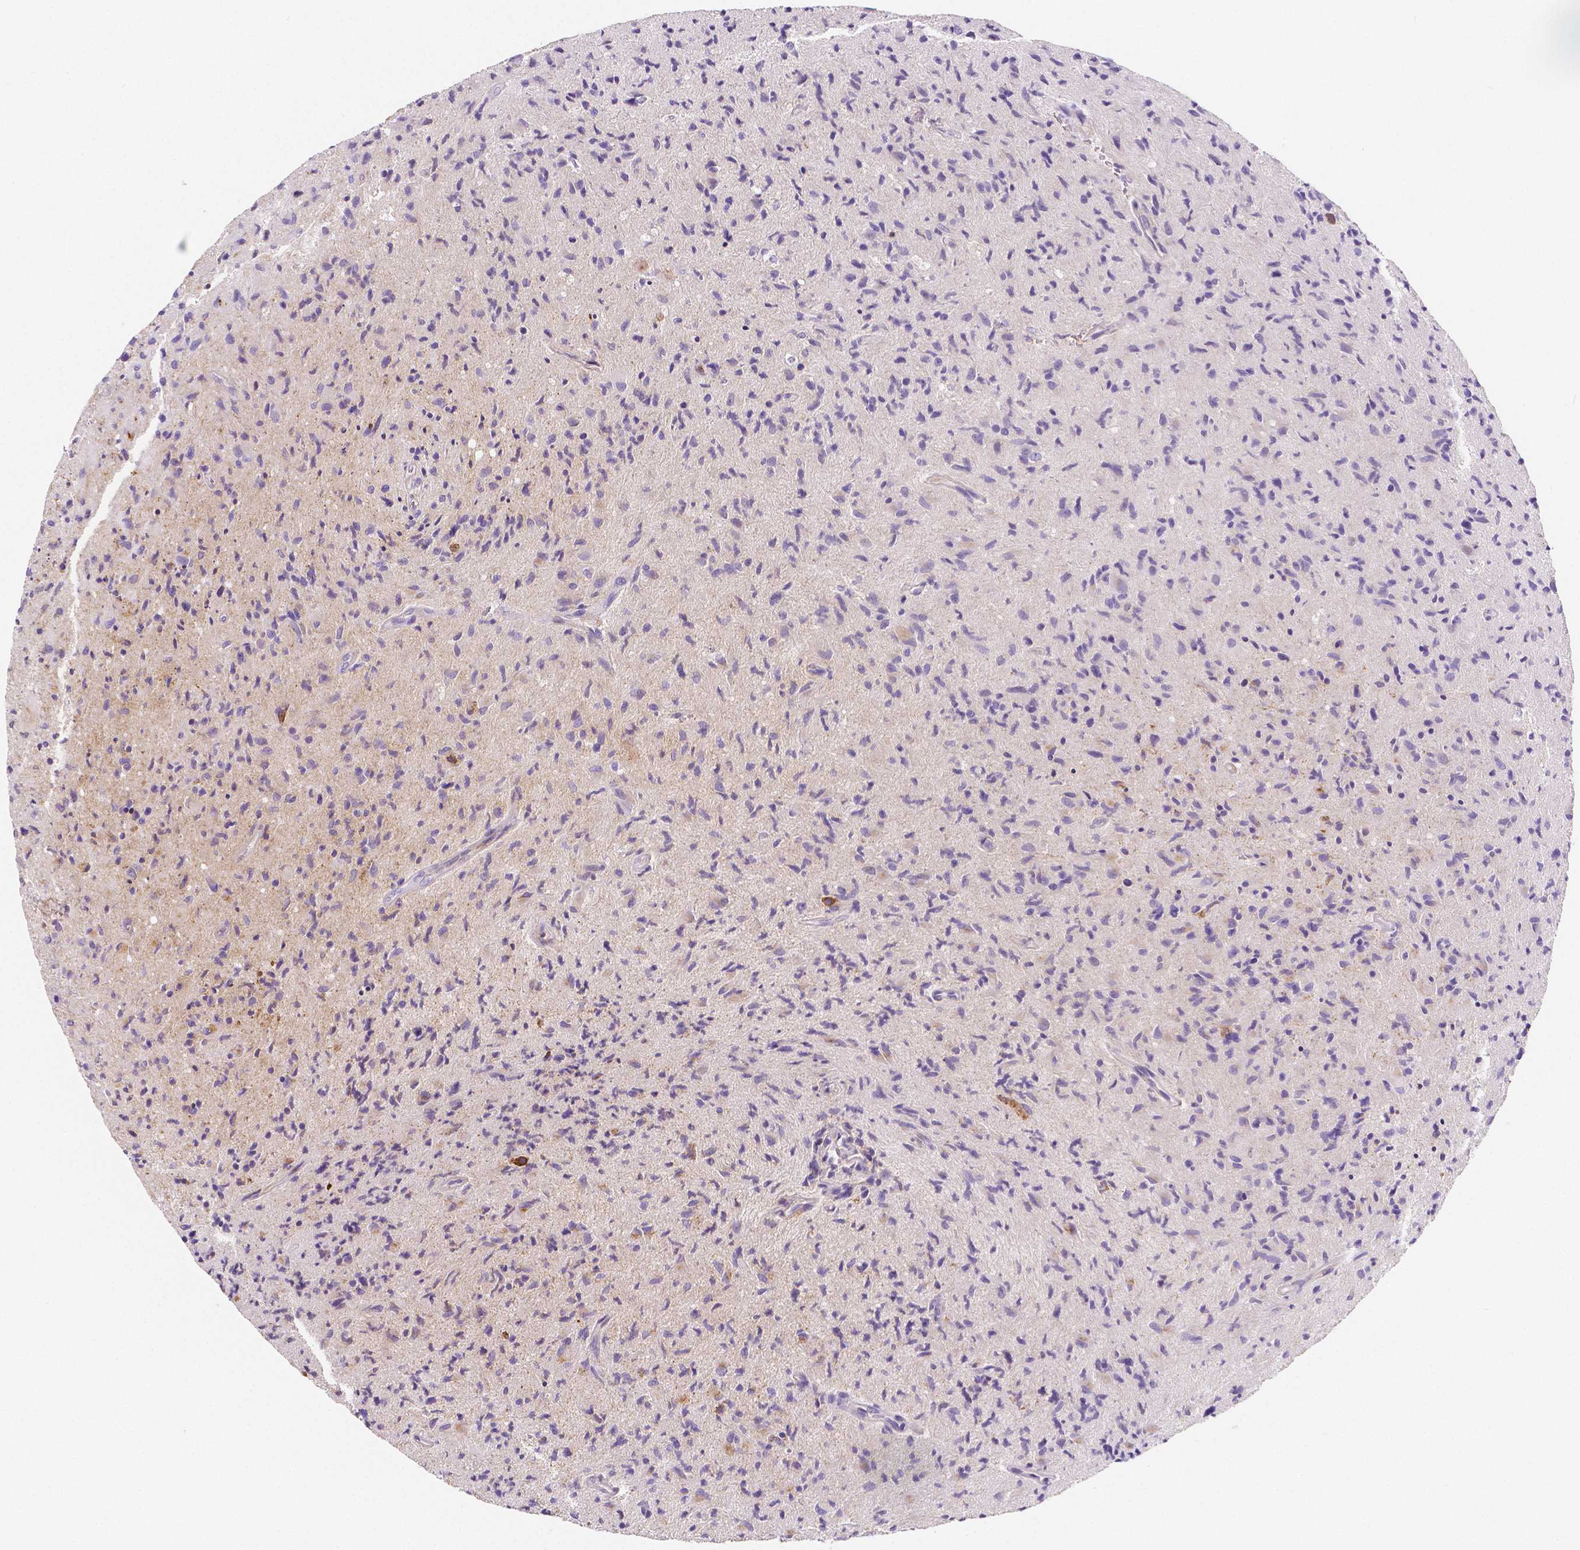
{"staining": {"intensity": "negative", "quantity": "none", "location": "none"}, "tissue": "glioma", "cell_type": "Tumor cells", "image_type": "cancer", "snomed": [{"axis": "morphology", "description": "Glioma, malignant, High grade"}, {"axis": "topography", "description": "Brain"}], "caption": "Immunohistochemistry of human glioma reveals no staining in tumor cells.", "gene": "GABRD", "patient": {"sex": "male", "age": 54}}